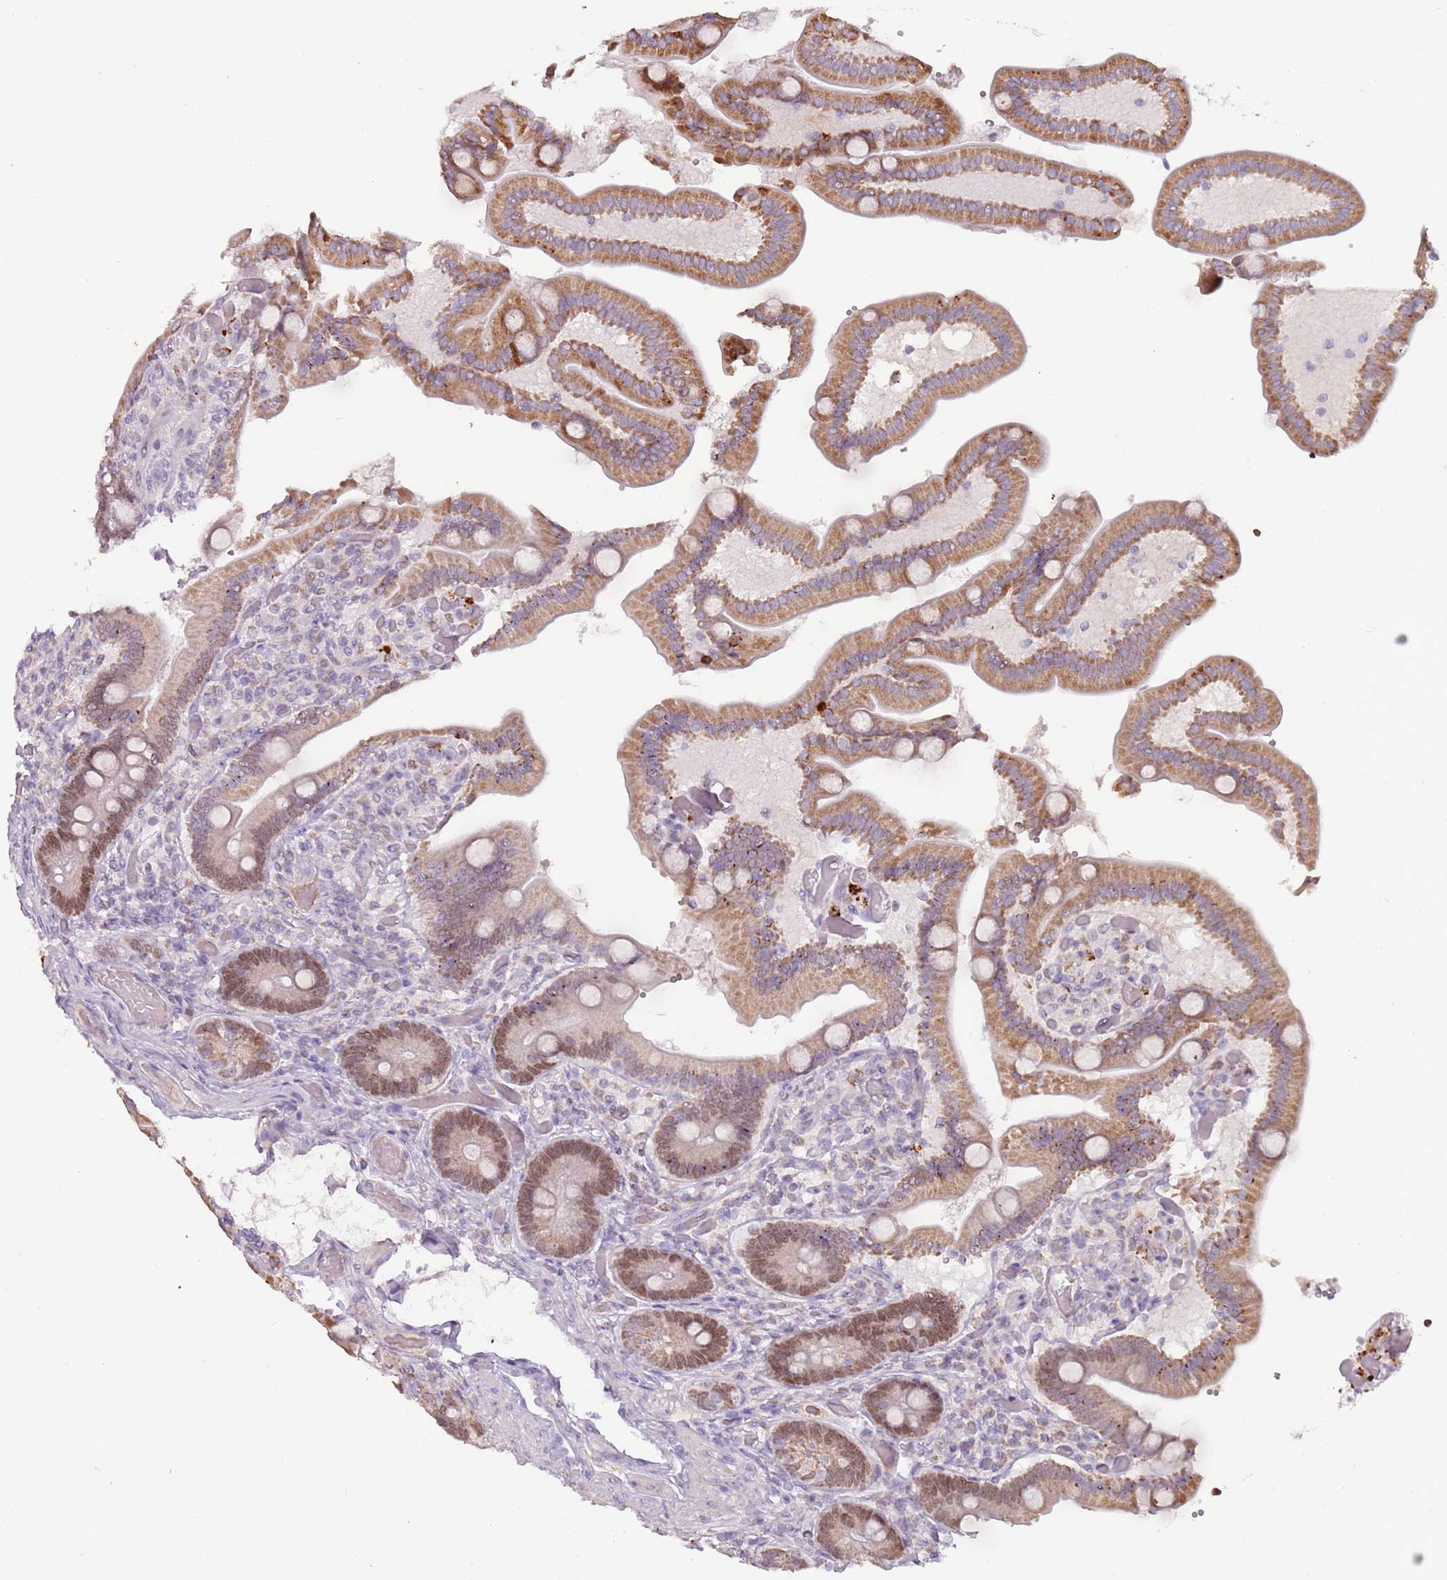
{"staining": {"intensity": "moderate", "quantity": ">75%", "location": "cytoplasmic/membranous"}, "tissue": "duodenum", "cell_type": "Glandular cells", "image_type": "normal", "snomed": [{"axis": "morphology", "description": "Normal tissue, NOS"}, {"axis": "topography", "description": "Duodenum"}], "caption": "Protein staining reveals moderate cytoplasmic/membranous positivity in about >75% of glandular cells in normal duodenum.", "gene": "SYS1", "patient": {"sex": "female", "age": 62}}